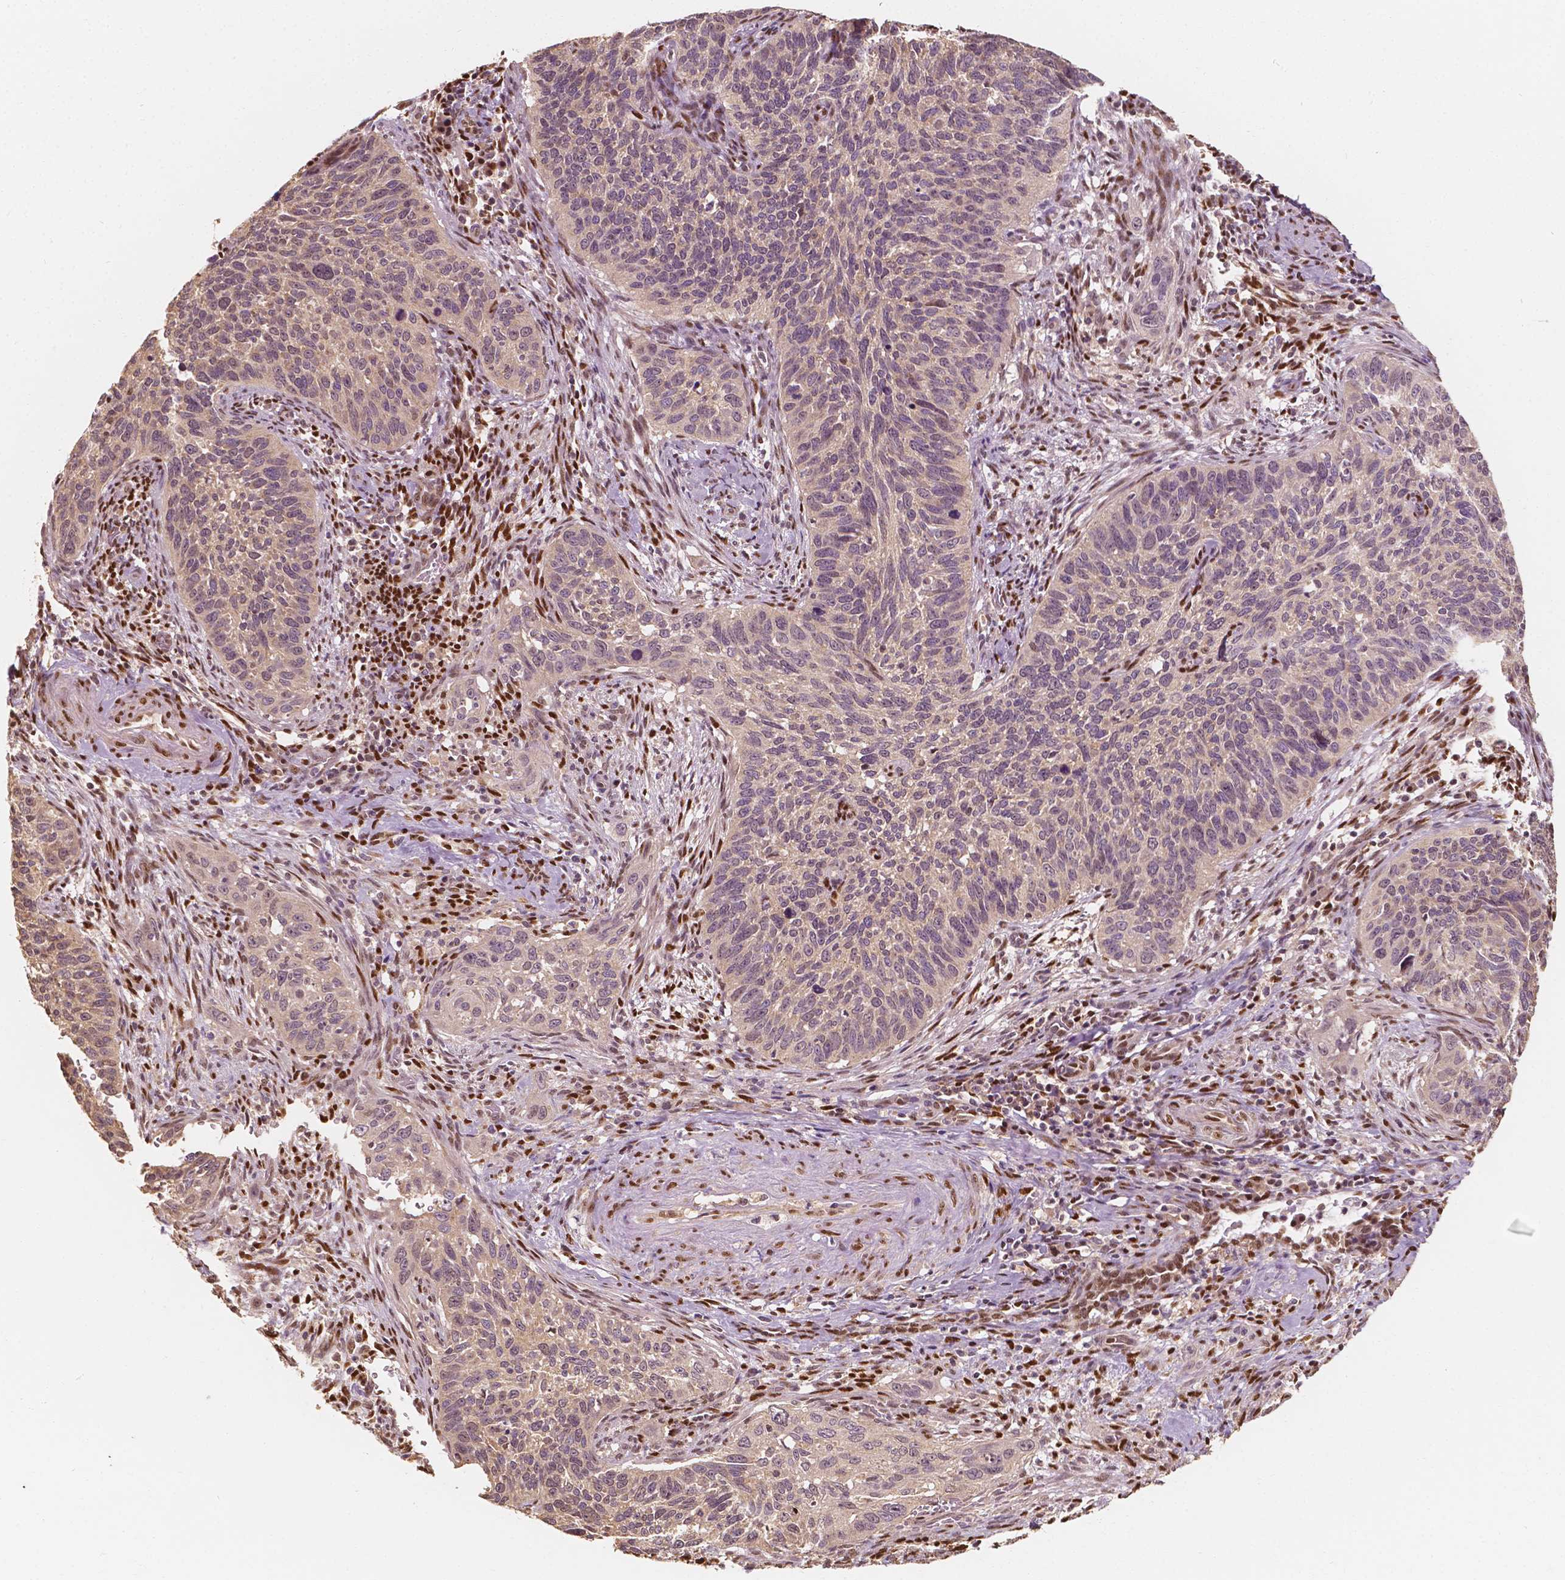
{"staining": {"intensity": "negative", "quantity": "none", "location": "none"}, "tissue": "cervical cancer", "cell_type": "Tumor cells", "image_type": "cancer", "snomed": [{"axis": "morphology", "description": "Squamous cell carcinoma, NOS"}, {"axis": "topography", "description": "Cervix"}], "caption": "The photomicrograph demonstrates no staining of tumor cells in squamous cell carcinoma (cervical).", "gene": "TBC1D17", "patient": {"sex": "female", "age": 51}}